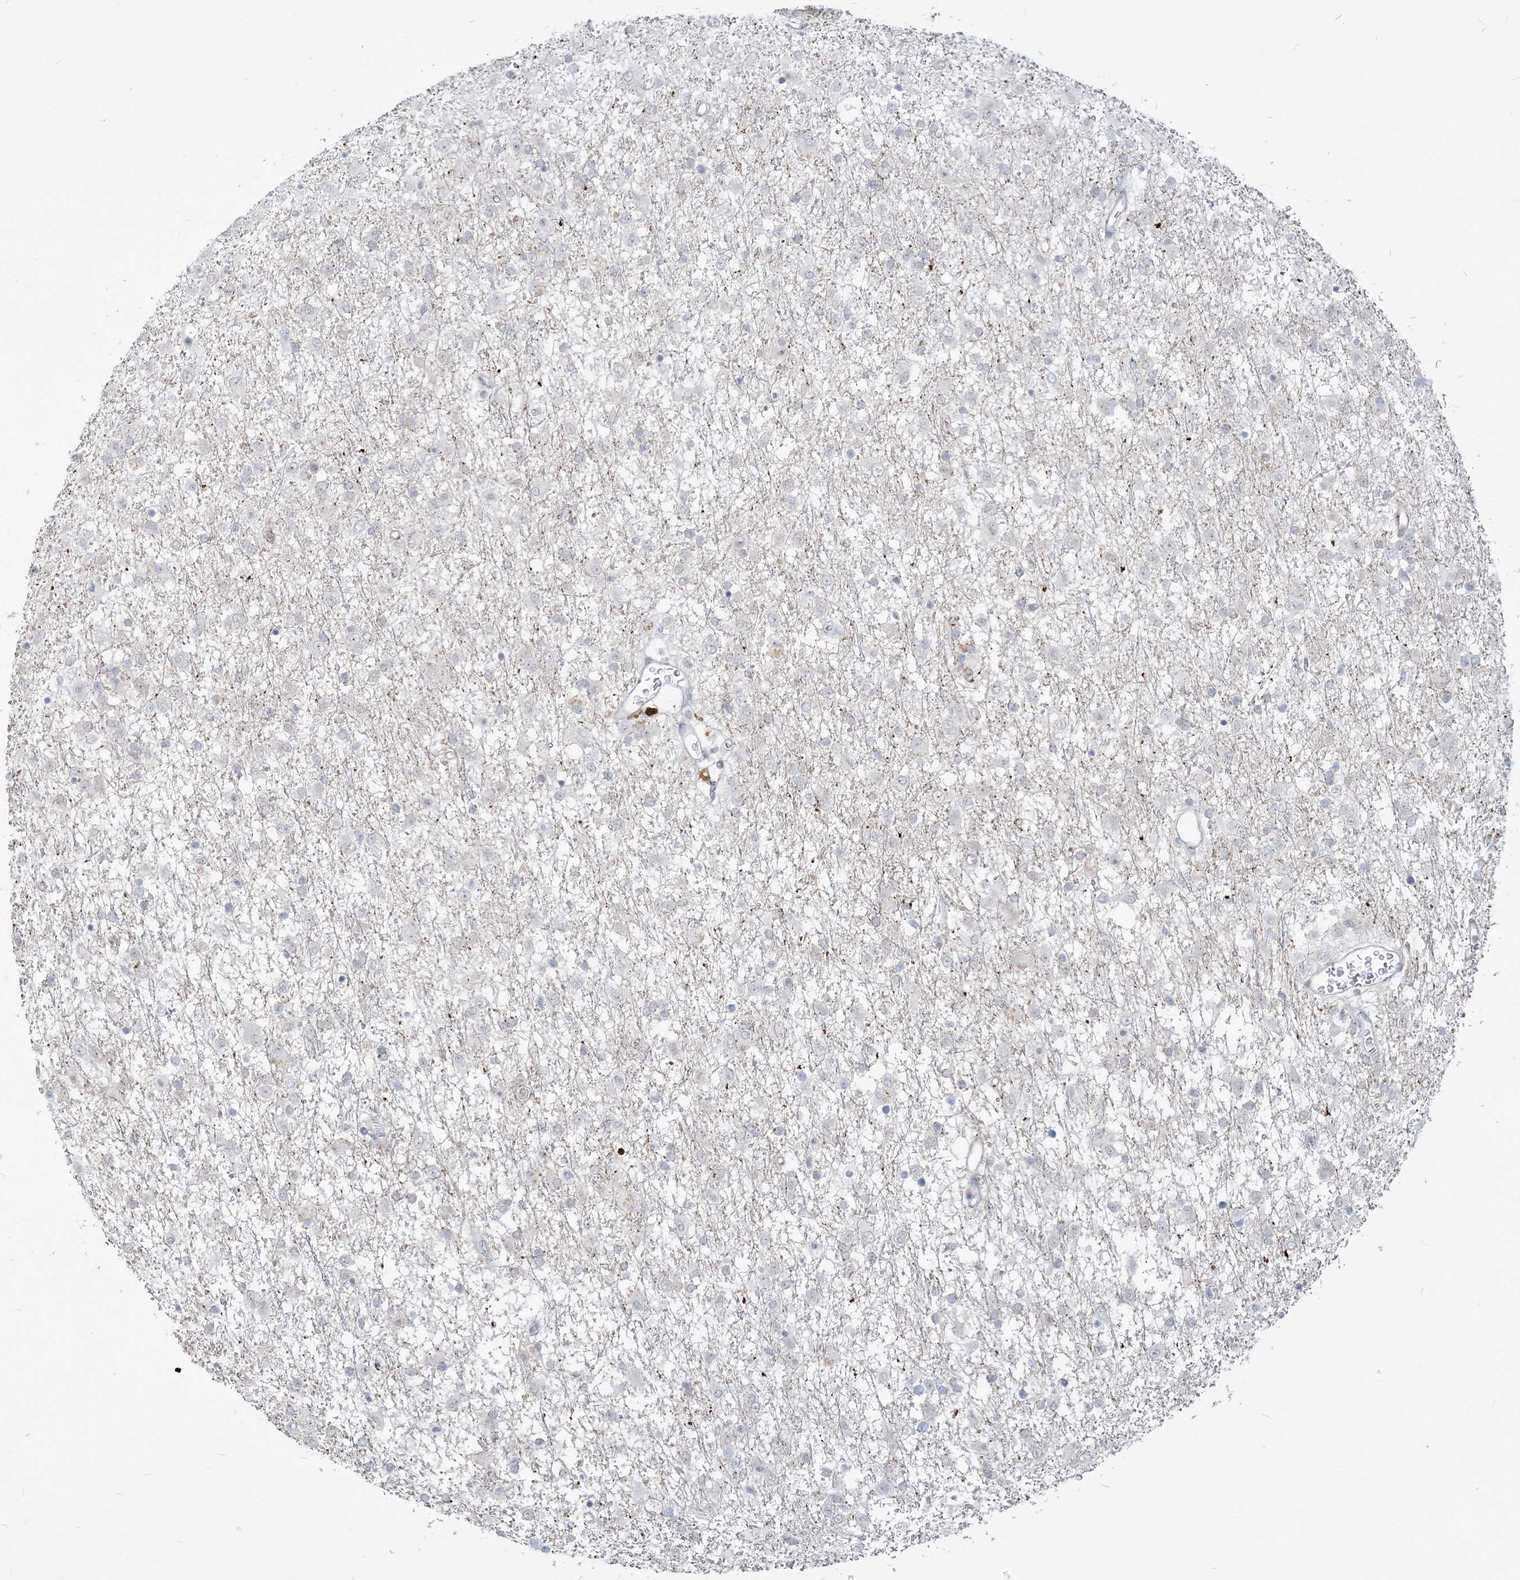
{"staining": {"intensity": "negative", "quantity": "none", "location": "none"}, "tissue": "glioma", "cell_type": "Tumor cells", "image_type": "cancer", "snomed": [{"axis": "morphology", "description": "Glioma, malignant, Low grade"}, {"axis": "topography", "description": "Brain"}], "caption": "The photomicrograph reveals no staining of tumor cells in glioma.", "gene": "SDAD1", "patient": {"sex": "male", "age": 65}}